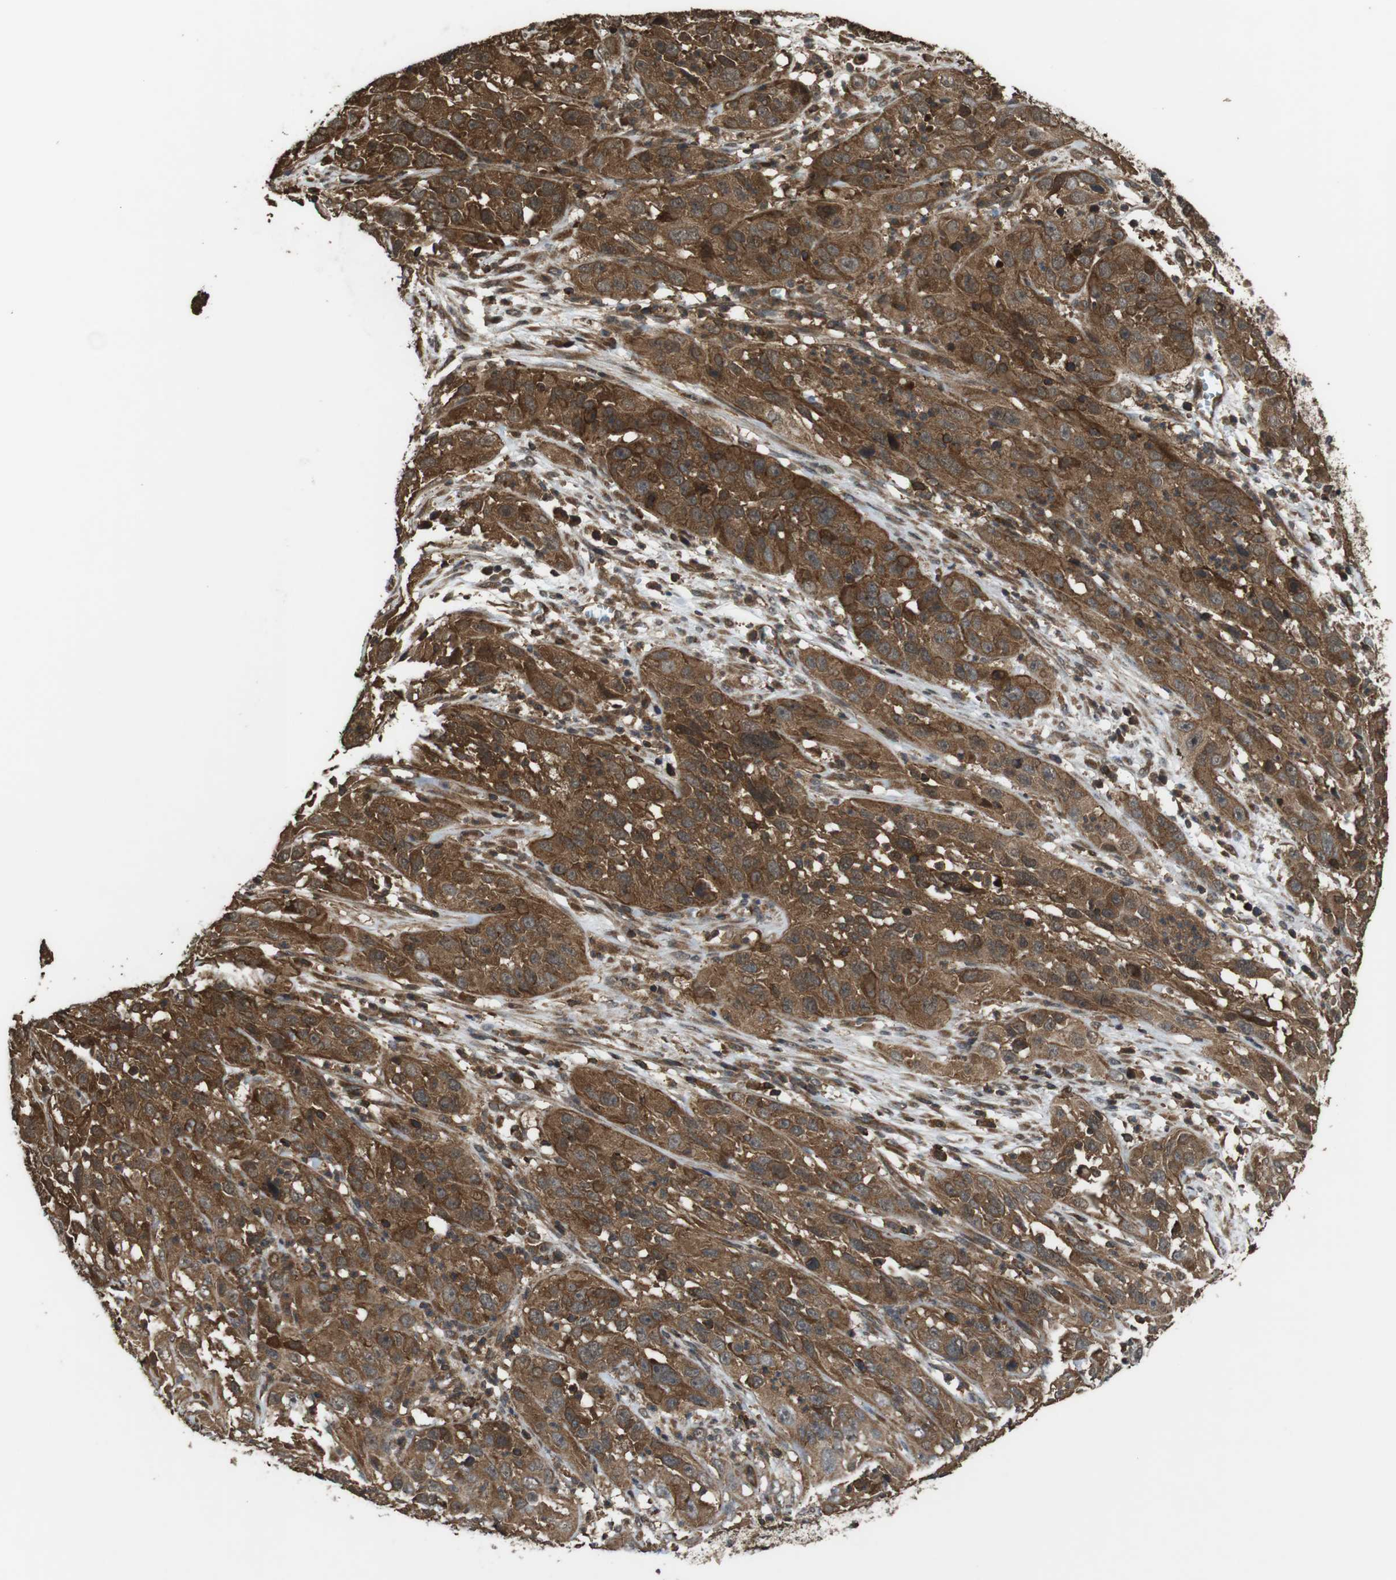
{"staining": {"intensity": "strong", "quantity": ">75%", "location": "cytoplasmic/membranous"}, "tissue": "cervical cancer", "cell_type": "Tumor cells", "image_type": "cancer", "snomed": [{"axis": "morphology", "description": "Squamous cell carcinoma, NOS"}, {"axis": "topography", "description": "Cervix"}], "caption": "Immunohistochemical staining of human cervical squamous cell carcinoma shows high levels of strong cytoplasmic/membranous positivity in approximately >75% of tumor cells.", "gene": "BAG4", "patient": {"sex": "female", "age": 32}}